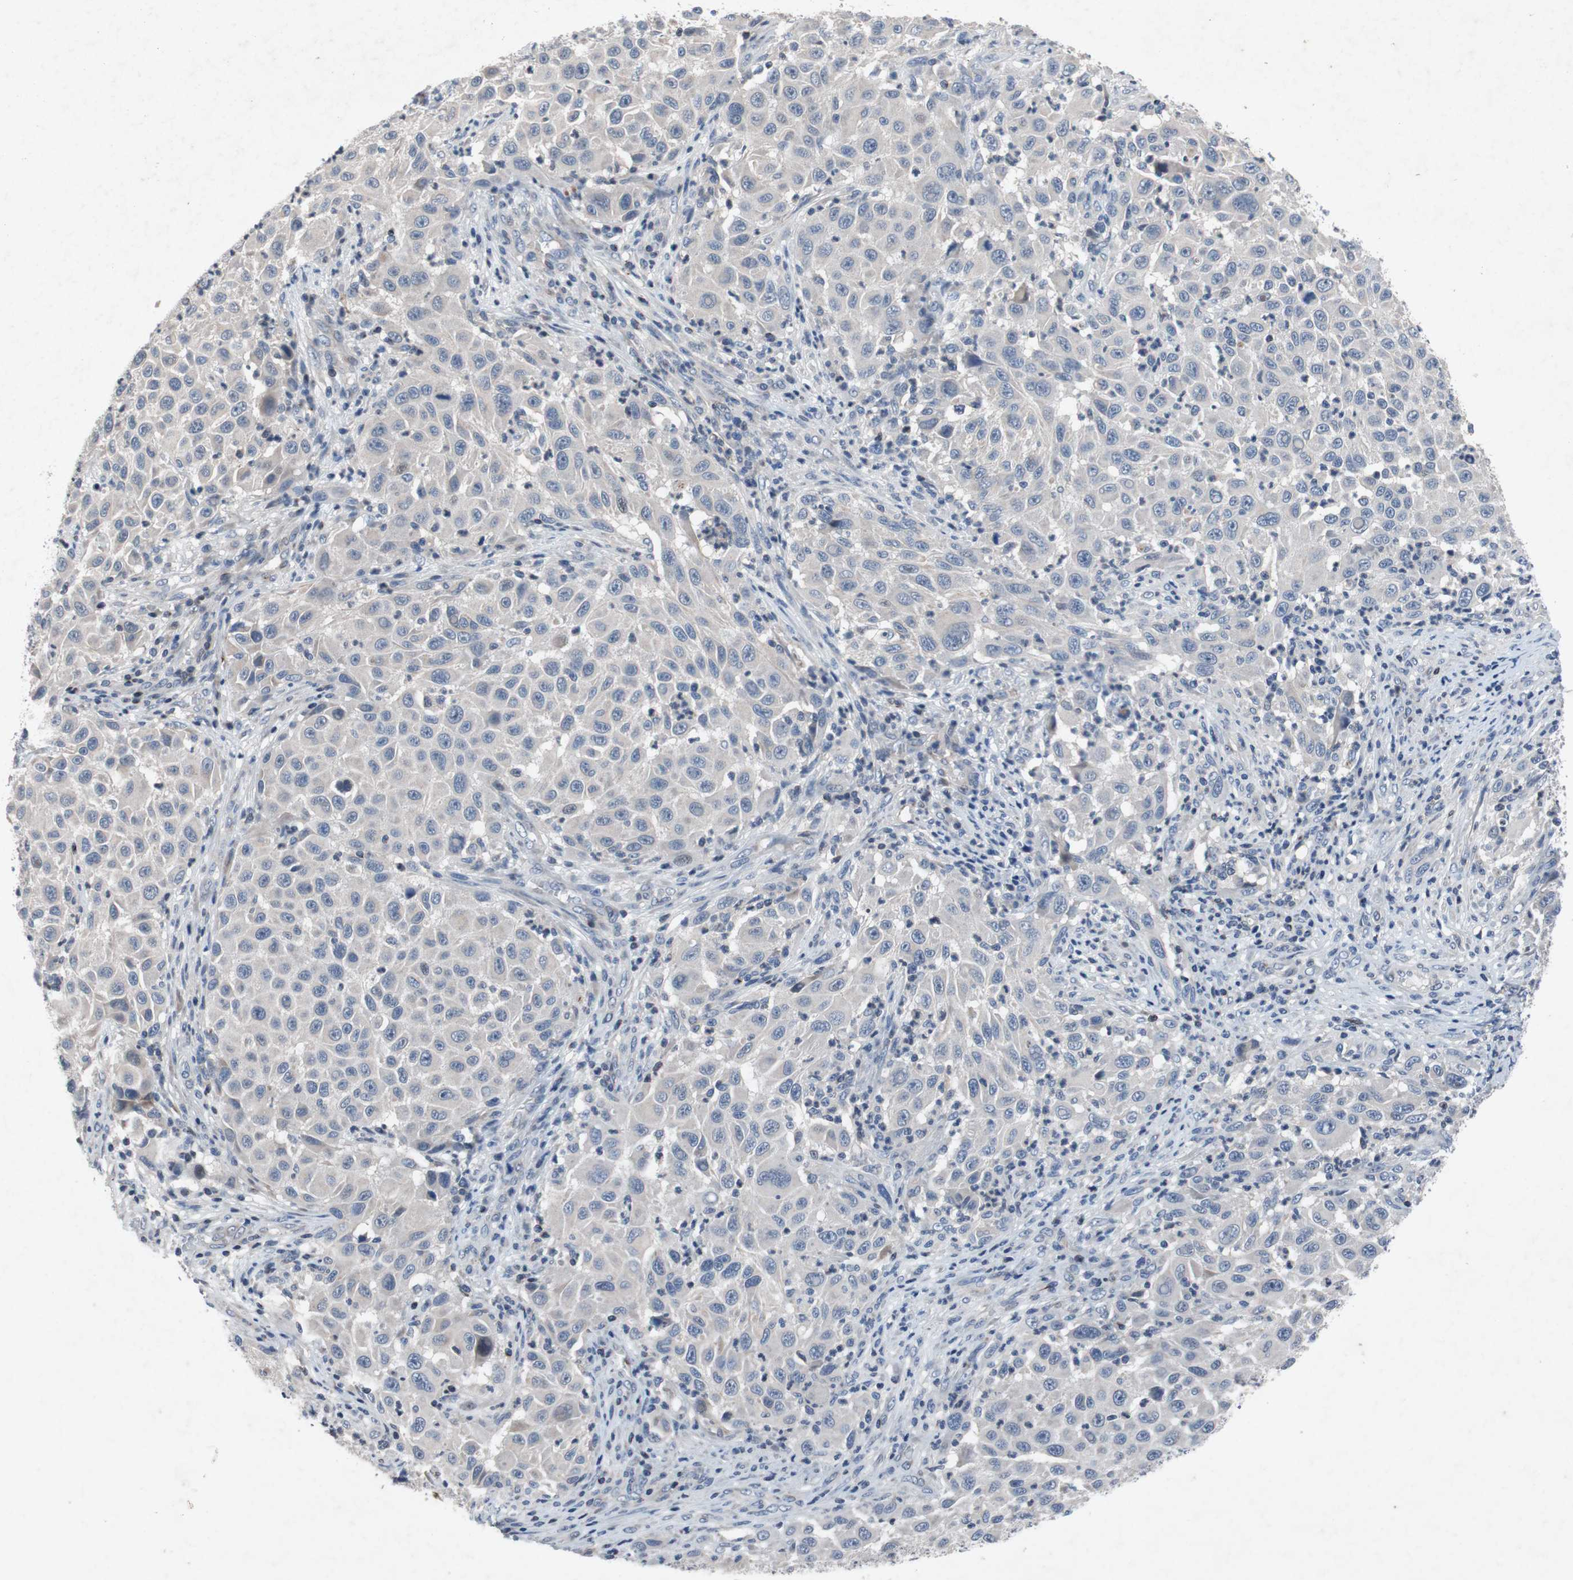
{"staining": {"intensity": "negative", "quantity": "none", "location": "none"}, "tissue": "melanoma", "cell_type": "Tumor cells", "image_type": "cancer", "snomed": [{"axis": "morphology", "description": "Malignant melanoma, Metastatic site"}, {"axis": "topography", "description": "Lymph node"}], "caption": "DAB immunohistochemical staining of malignant melanoma (metastatic site) demonstrates no significant expression in tumor cells.", "gene": "MUTYH", "patient": {"sex": "male", "age": 61}}